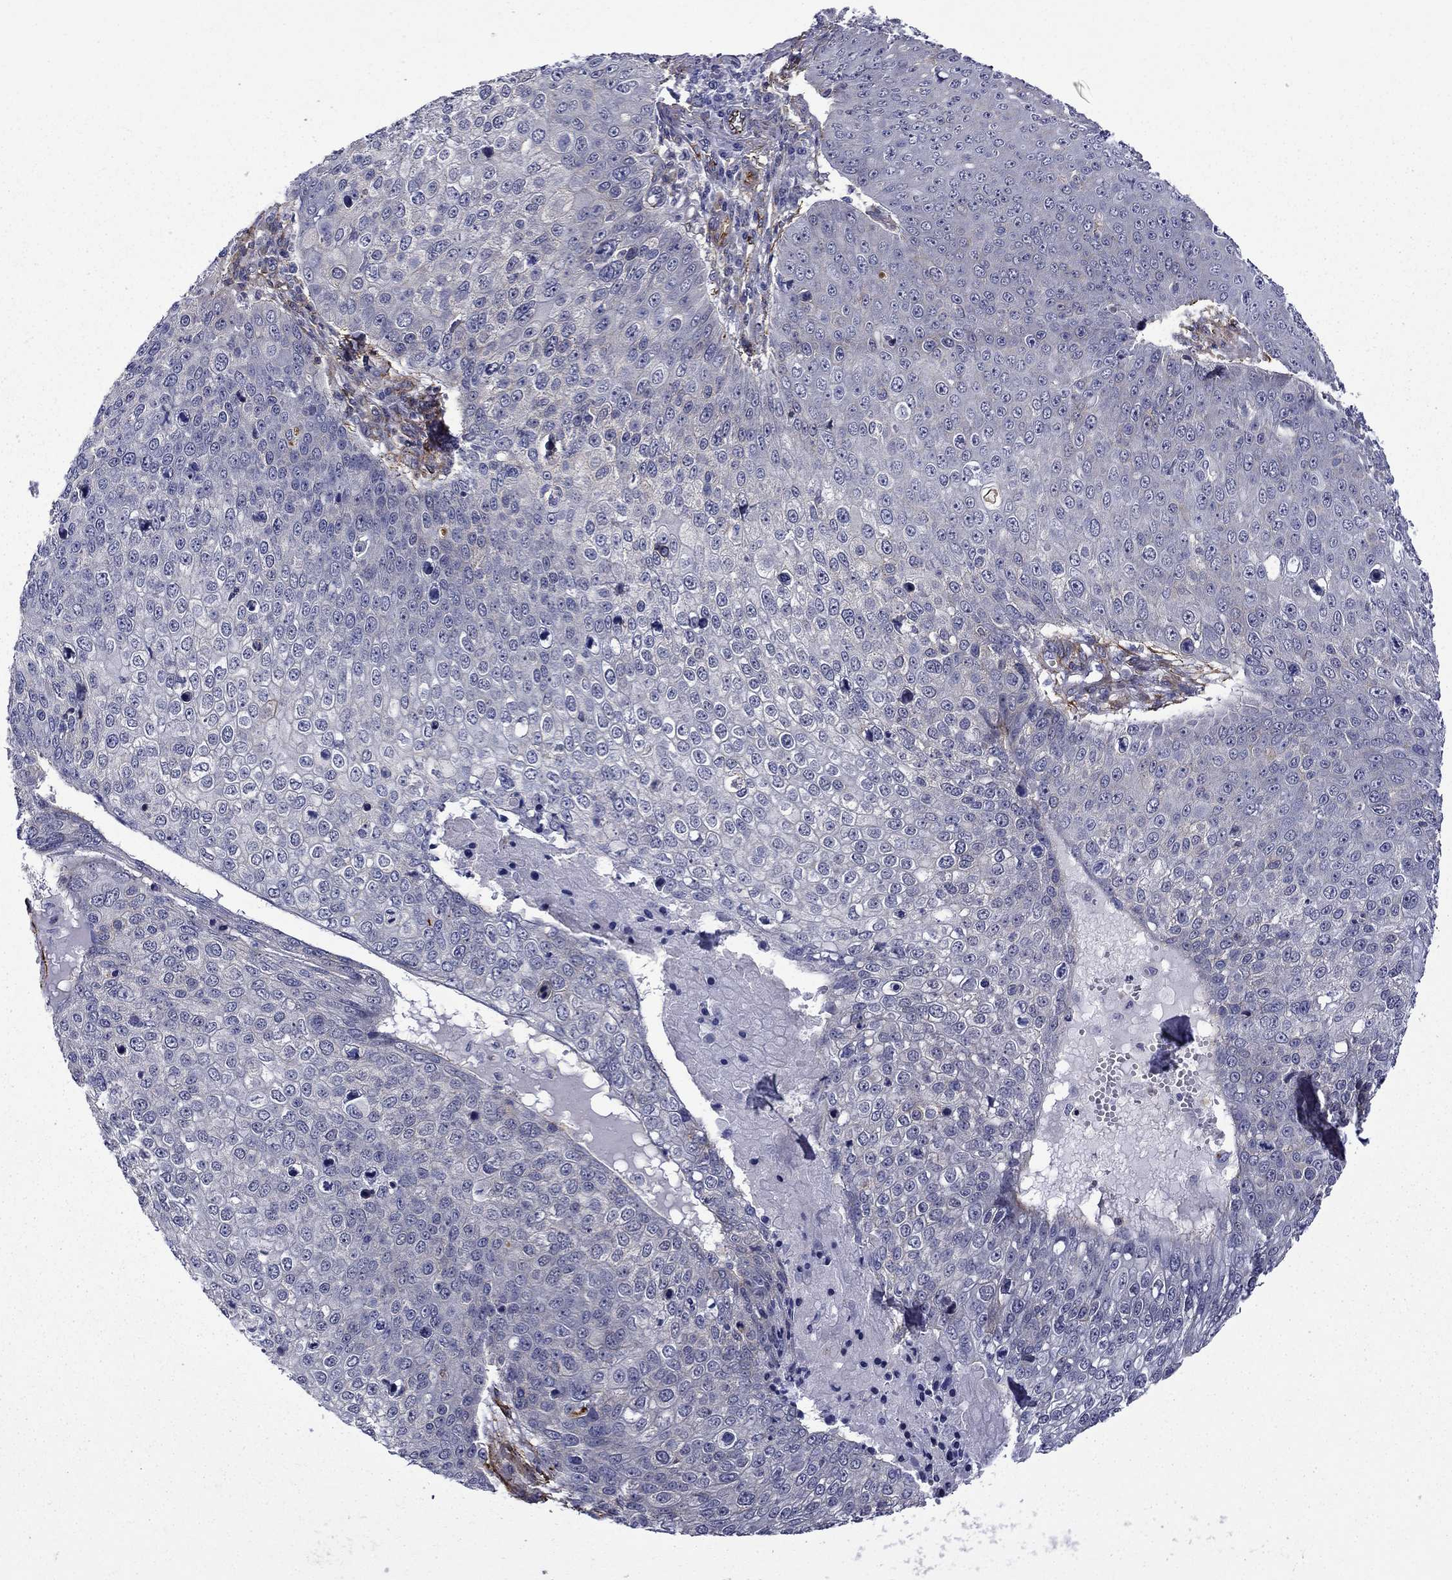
{"staining": {"intensity": "negative", "quantity": "none", "location": "none"}, "tissue": "skin cancer", "cell_type": "Tumor cells", "image_type": "cancer", "snomed": [{"axis": "morphology", "description": "Squamous cell carcinoma, NOS"}, {"axis": "topography", "description": "Skin"}], "caption": "The histopathology image exhibits no significant expression in tumor cells of squamous cell carcinoma (skin).", "gene": "LMO7", "patient": {"sex": "male", "age": 71}}